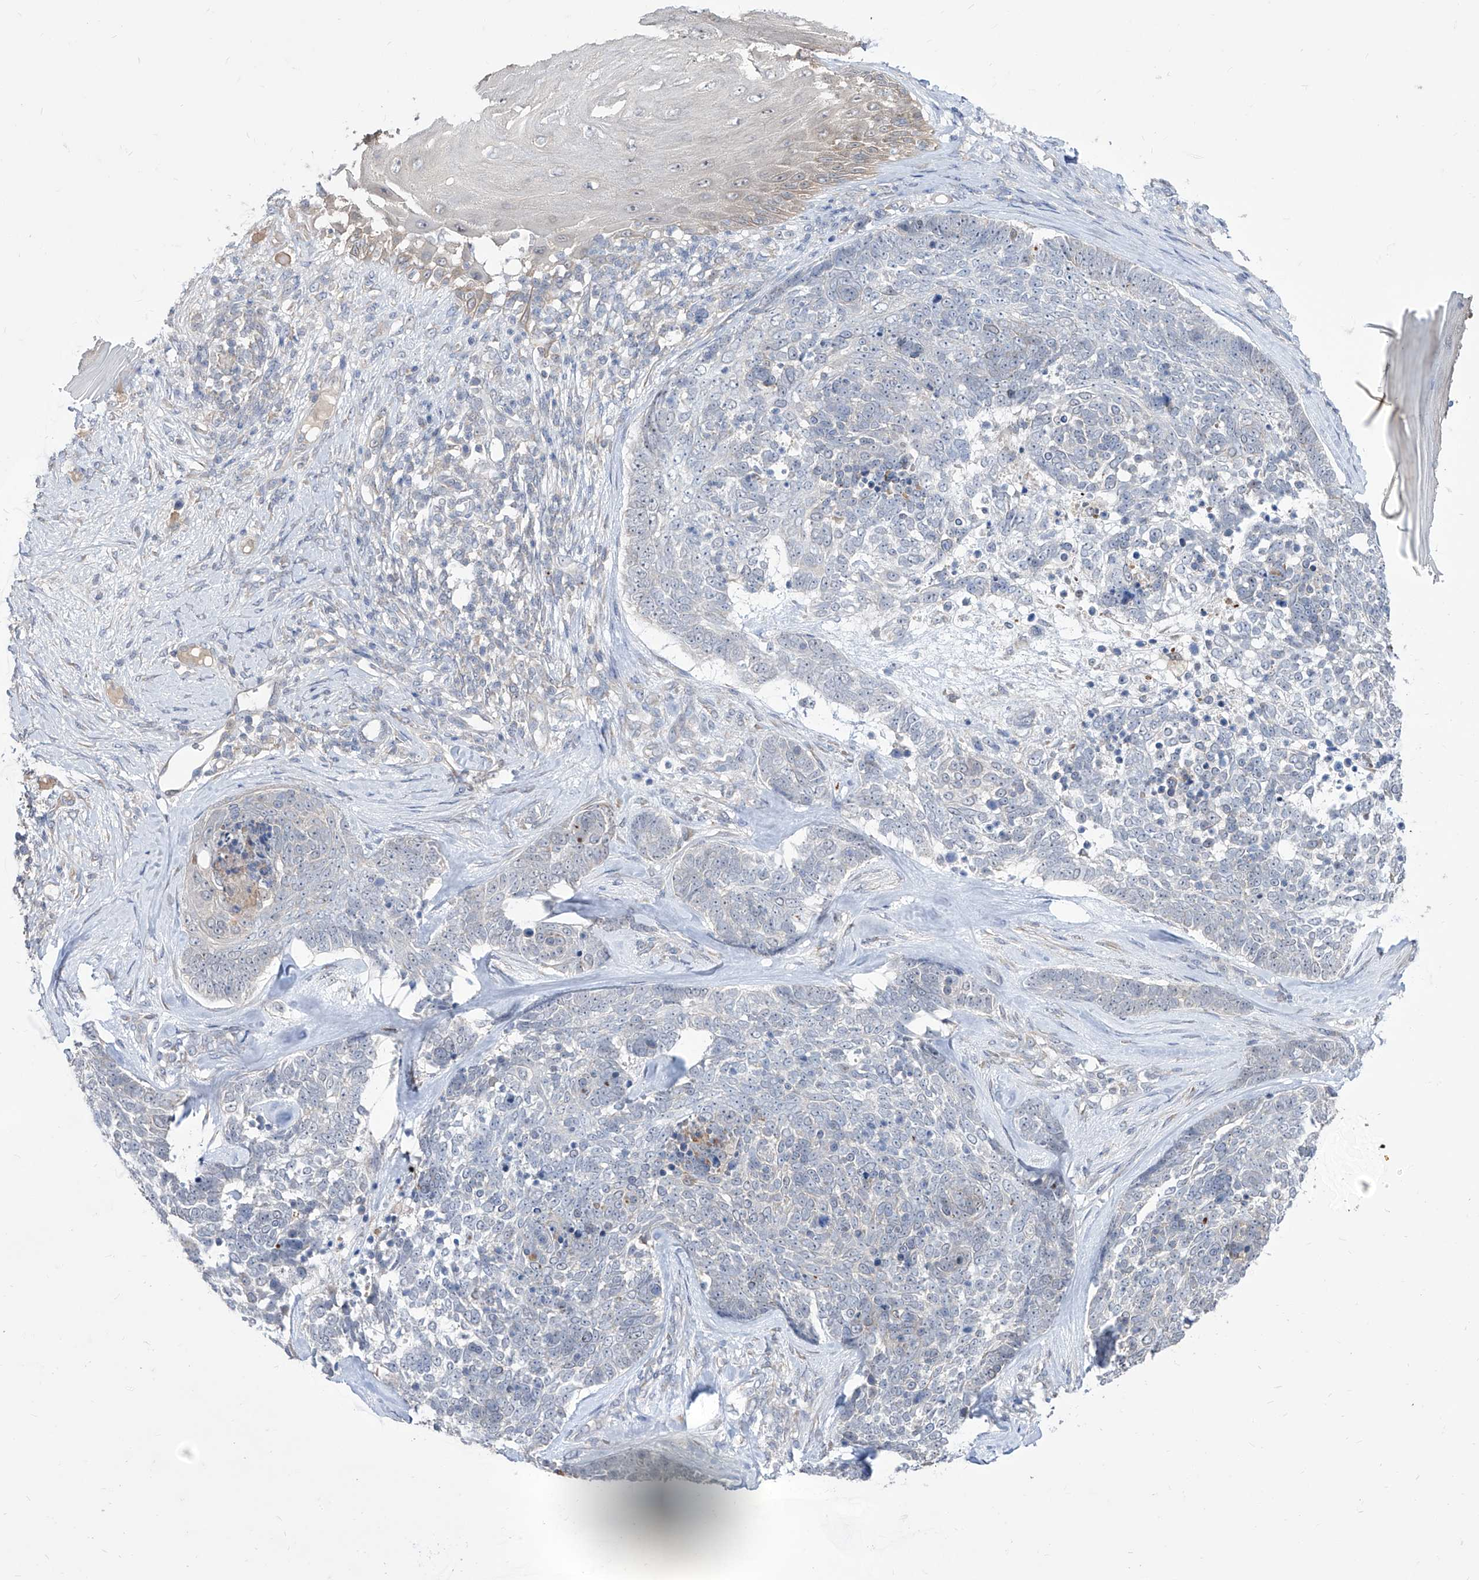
{"staining": {"intensity": "negative", "quantity": "none", "location": "none"}, "tissue": "skin cancer", "cell_type": "Tumor cells", "image_type": "cancer", "snomed": [{"axis": "morphology", "description": "Basal cell carcinoma"}, {"axis": "topography", "description": "Skin"}], "caption": "Human skin basal cell carcinoma stained for a protein using IHC exhibits no staining in tumor cells.", "gene": "BROX", "patient": {"sex": "female", "age": 81}}